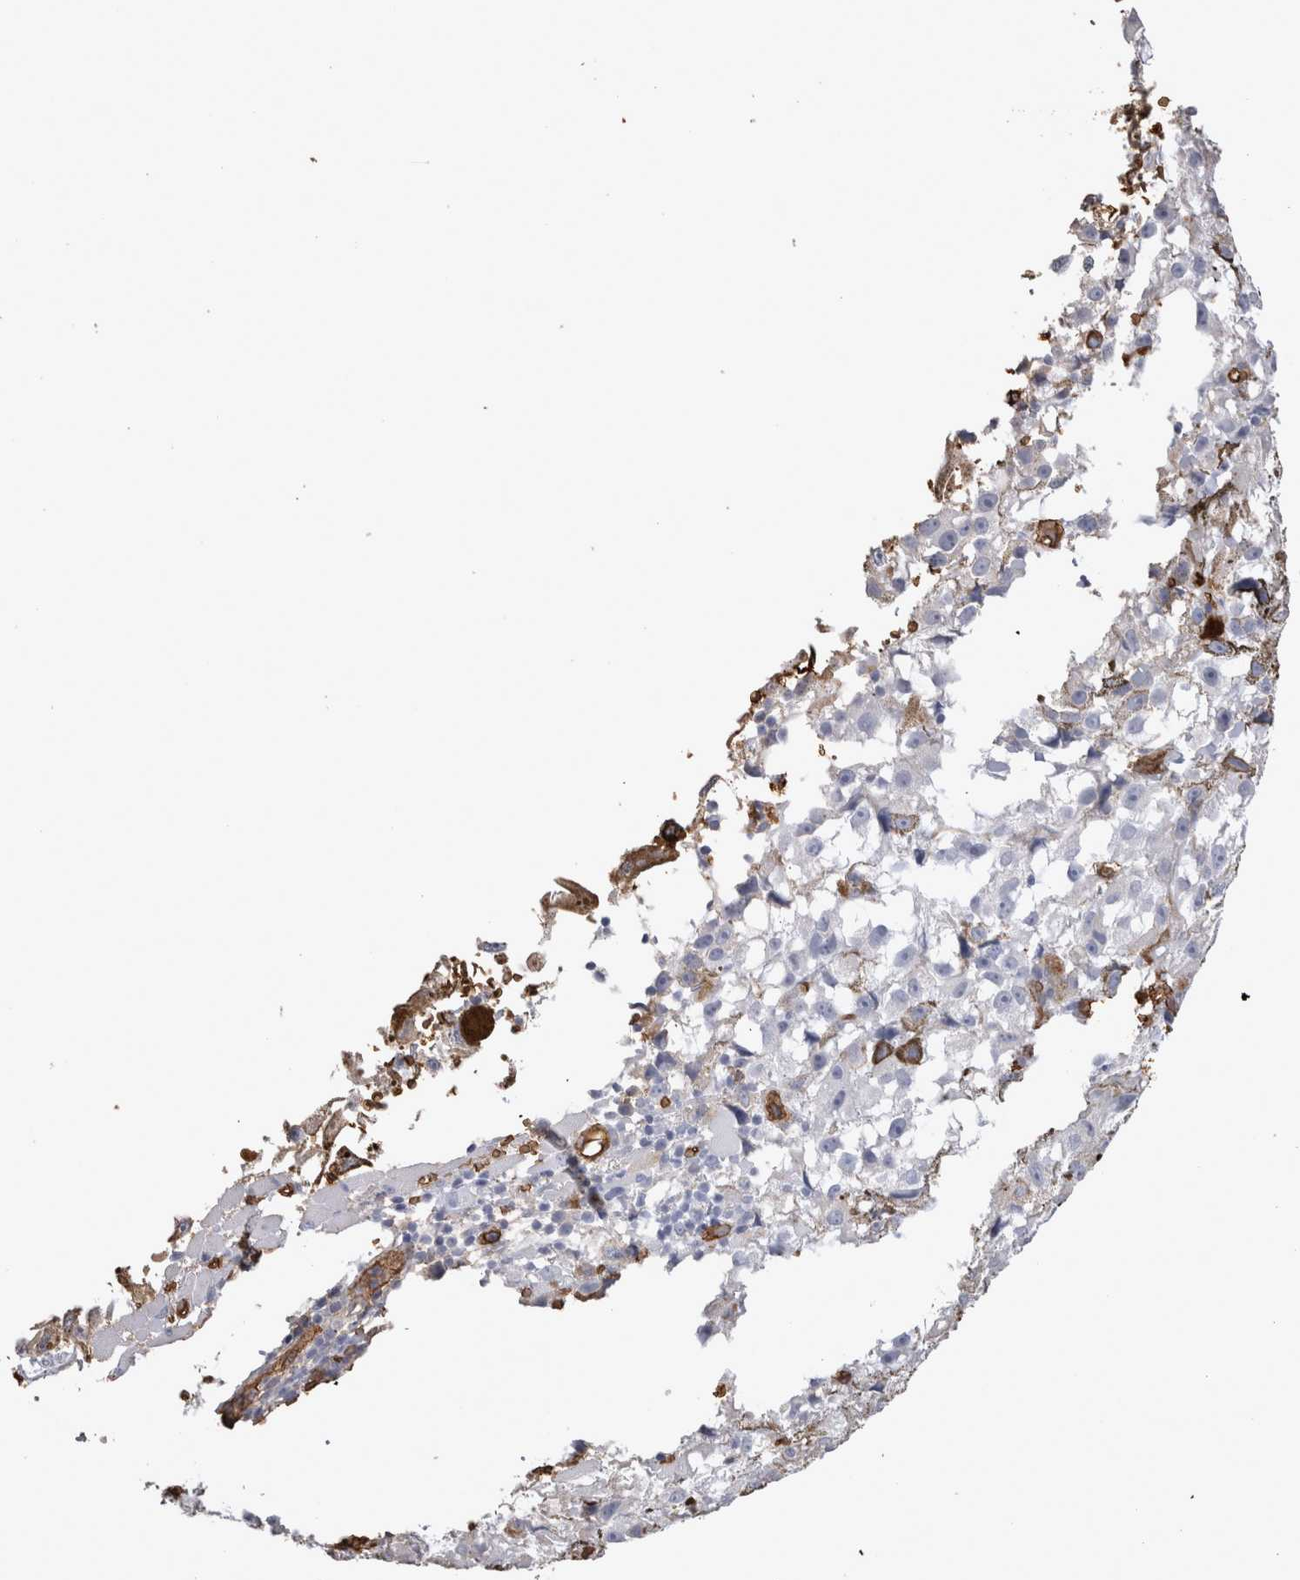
{"staining": {"intensity": "negative", "quantity": "none", "location": "none"}, "tissue": "melanoma", "cell_type": "Tumor cells", "image_type": "cancer", "snomed": [{"axis": "morphology", "description": "Malignant melanoma, NOS"}, {"axis": "topography", "description": "Skin"}], "caption": "Human melanoma stained for a protein using immunohistochemistry (IHC) shows no positivity in tumor cells.", "gene": "IL17RC", "patient": {"sex": "female", "age": 104}}